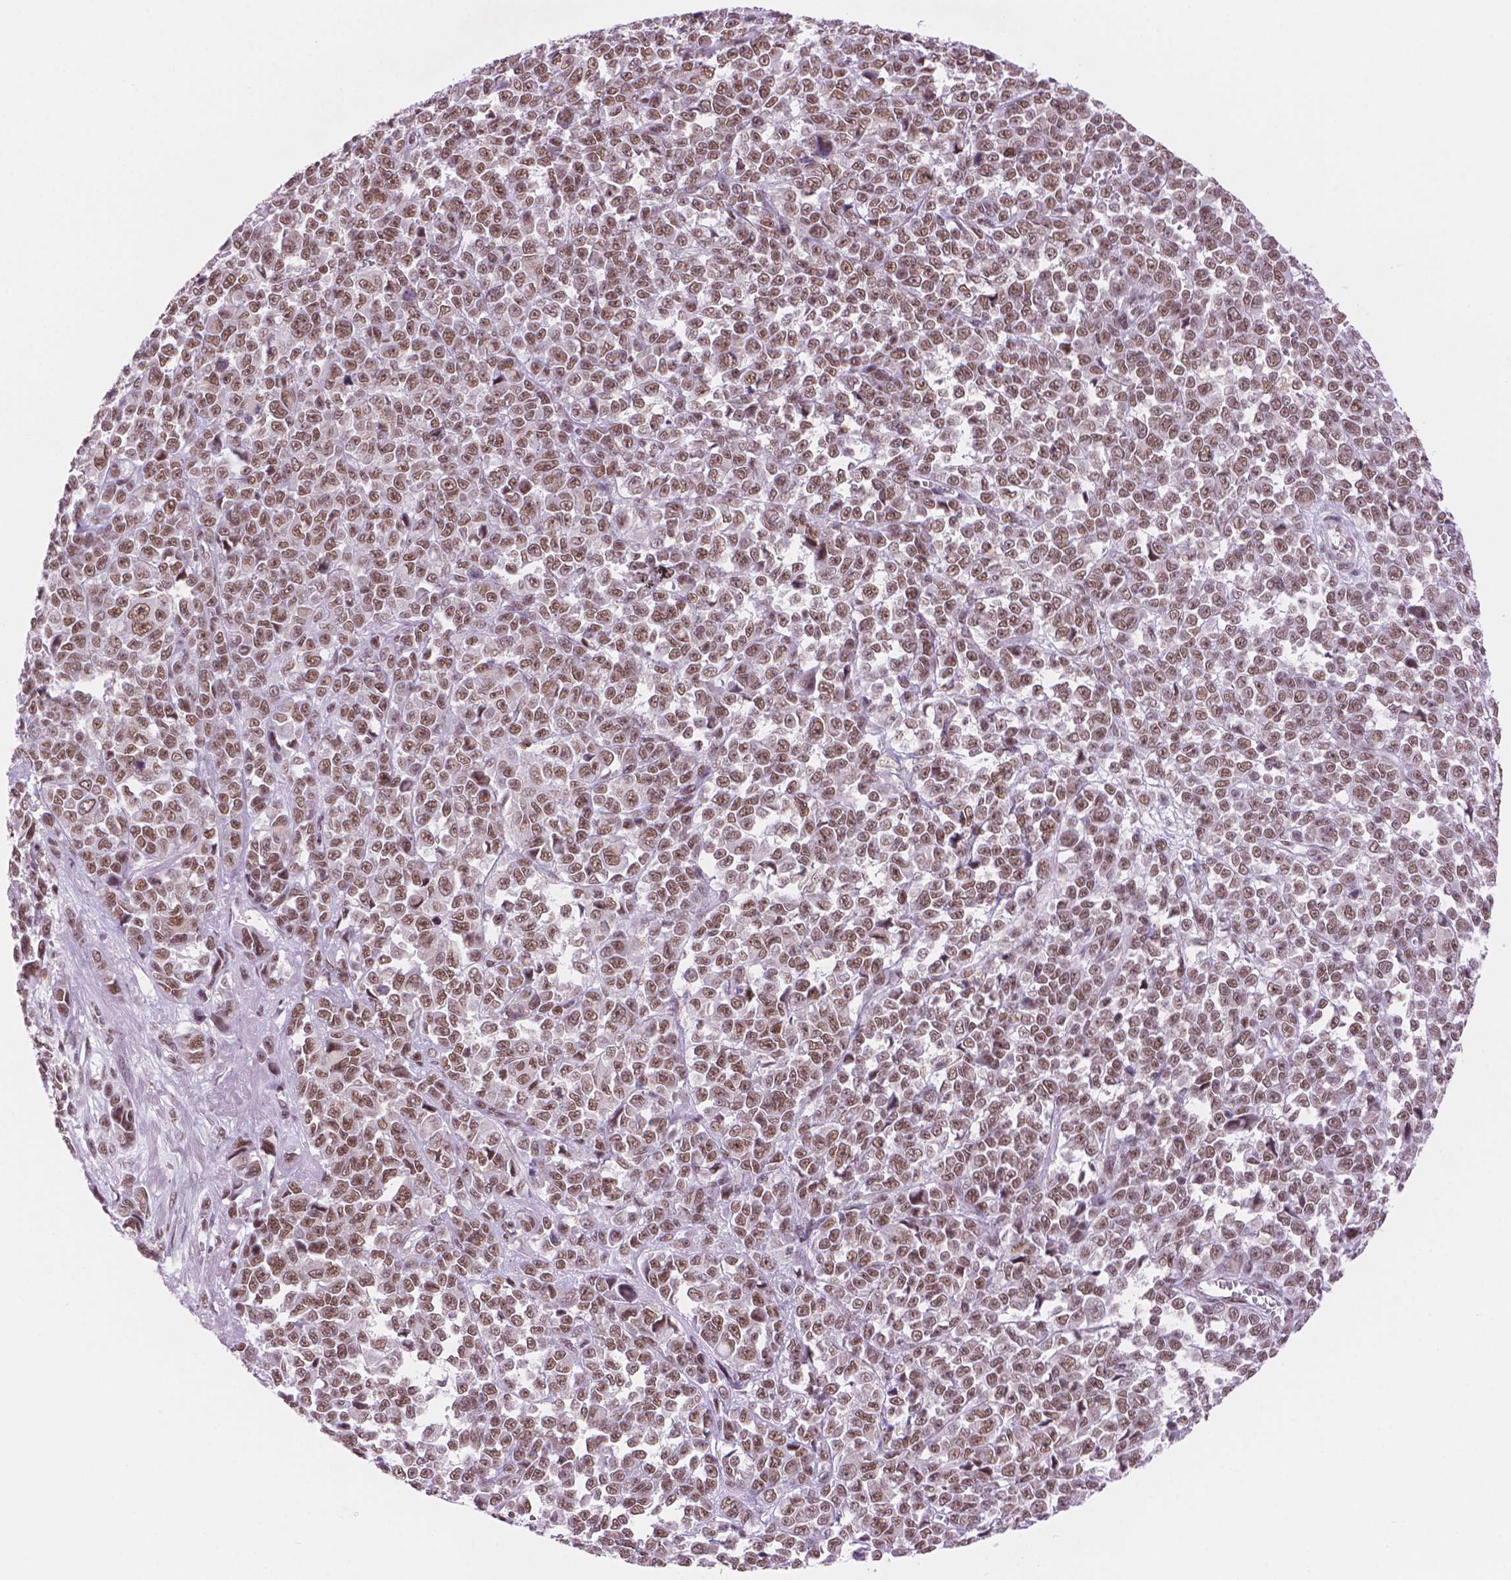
{"staining": {"intensity": "moderate", "quantity": ">75%", "location": "nuclear"}, "tissue": "melanoma", "cell_type": "Tumor cells", "image_type": "cancer", "snomed": [{"axis": "morphology", "description": "Malignant melanoma, NOS"}, {"axis": "topography", "description": "Skin"}], "caption": "Human melanoma stained for a protein (brown) displays moderate nuclear positive positivity in approximately >75% of tumor cells.", "gene": "RPA4", "patient": {"sex": "female", "age": 95}}